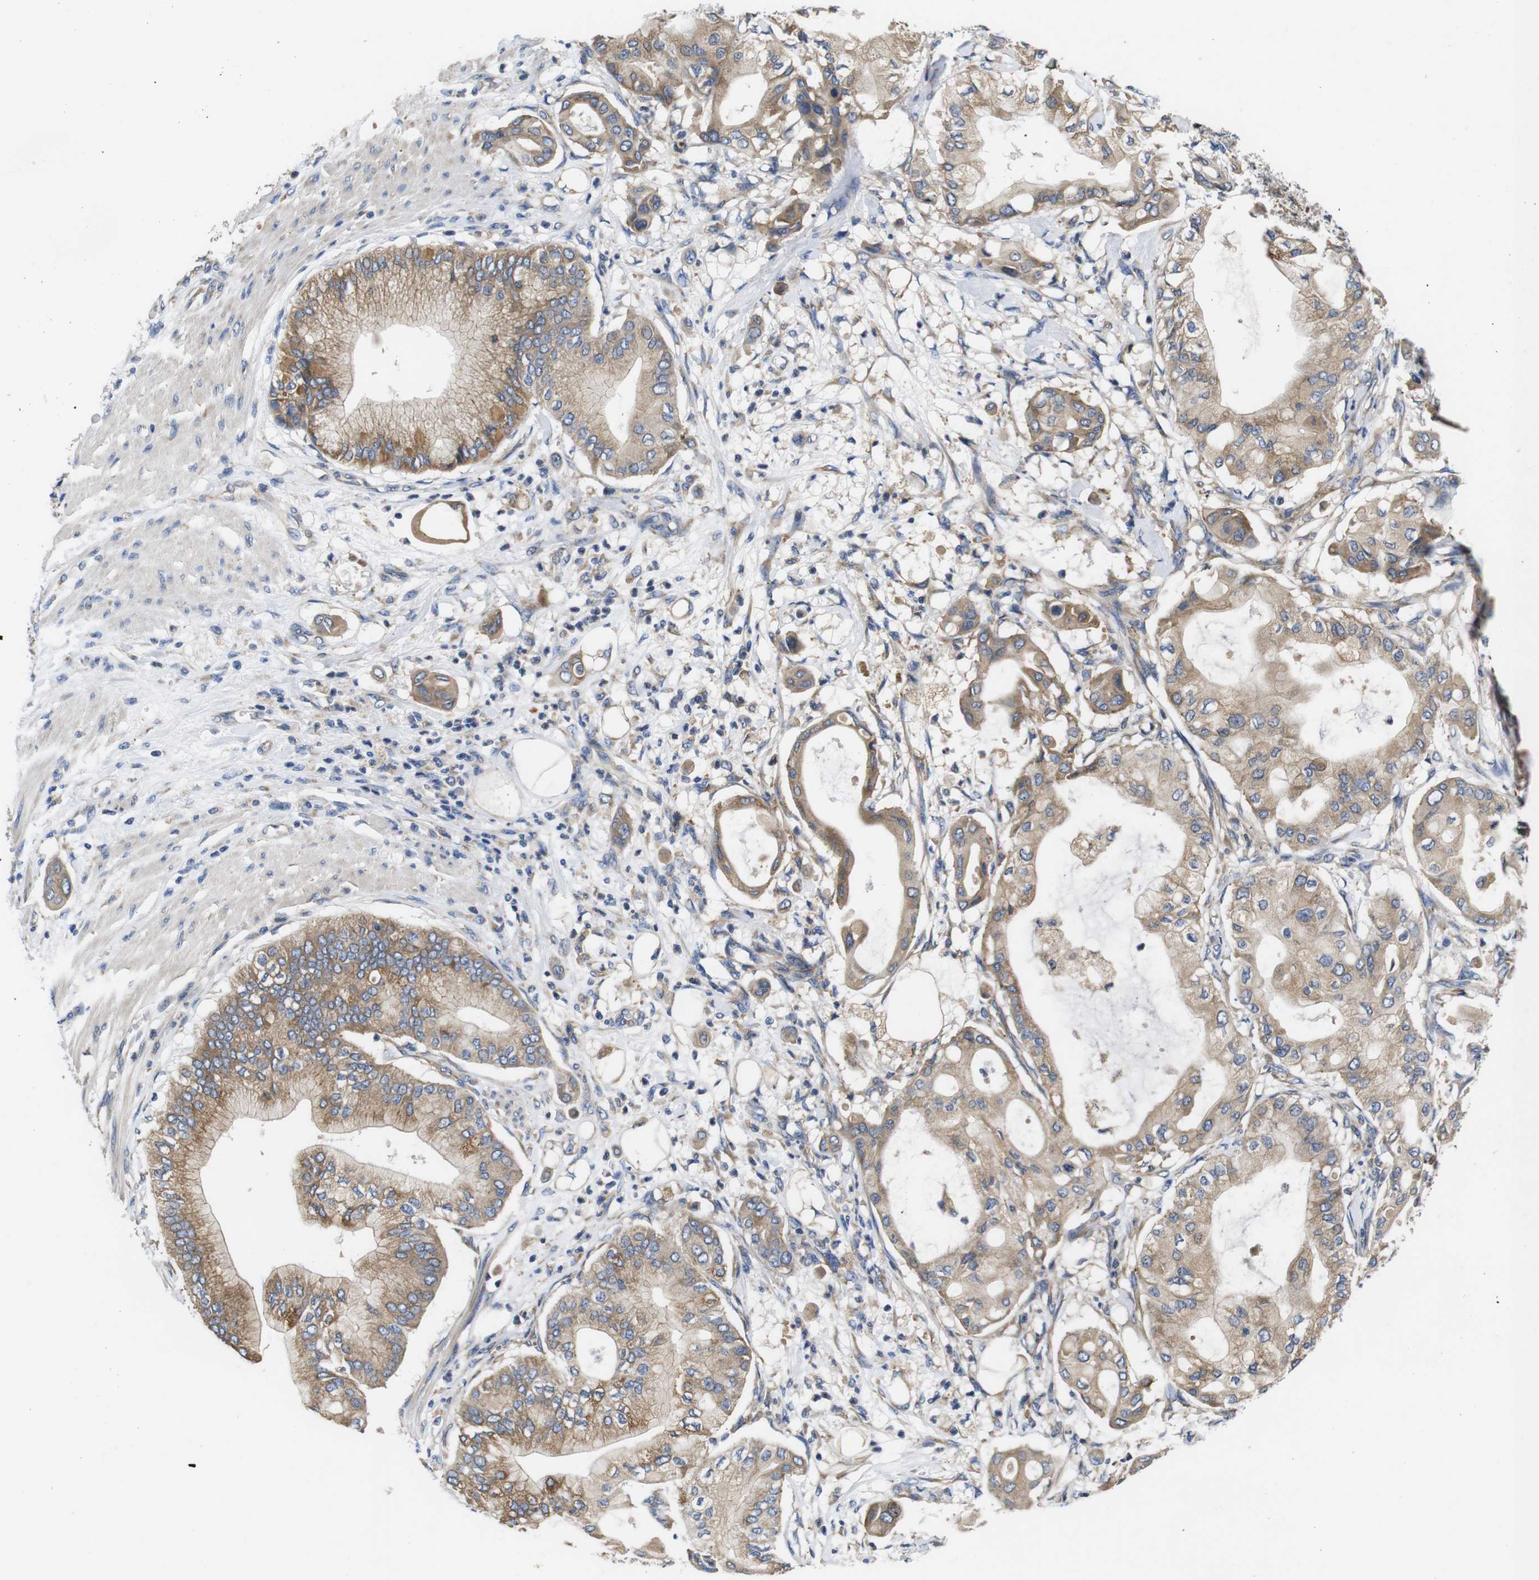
{"staining": {"intensity": "moderate", "quantity": ">75%", "location": "cytoplasmic/membranous"}, "tissue": "pancreatic cancer", "cell_type": "Tumor cells", "image_type": "cancer", "snomed": [{"axis": "morphology", "description": "Adenocarcinoma, NOS"}, {"axis": "morphology", "description": "Adenocarcinoma, metastatic, NOS"}, {"axis": "topography", "description": "Lymph node"}, {"axis": "topography", "description": "Pancreas"}, {"axis": "topography", "description": "Duodenum"}], "caption": "About >75% of tumor cells in human metastatic adenocarcinoma (pancreatic) demonstrate moderate cytoplasmic/membranous protein staining as visualized by brown immunohistochemical staining.", "gene": "MARCHF7", "patient": {"sex": "female", "age": 64}}